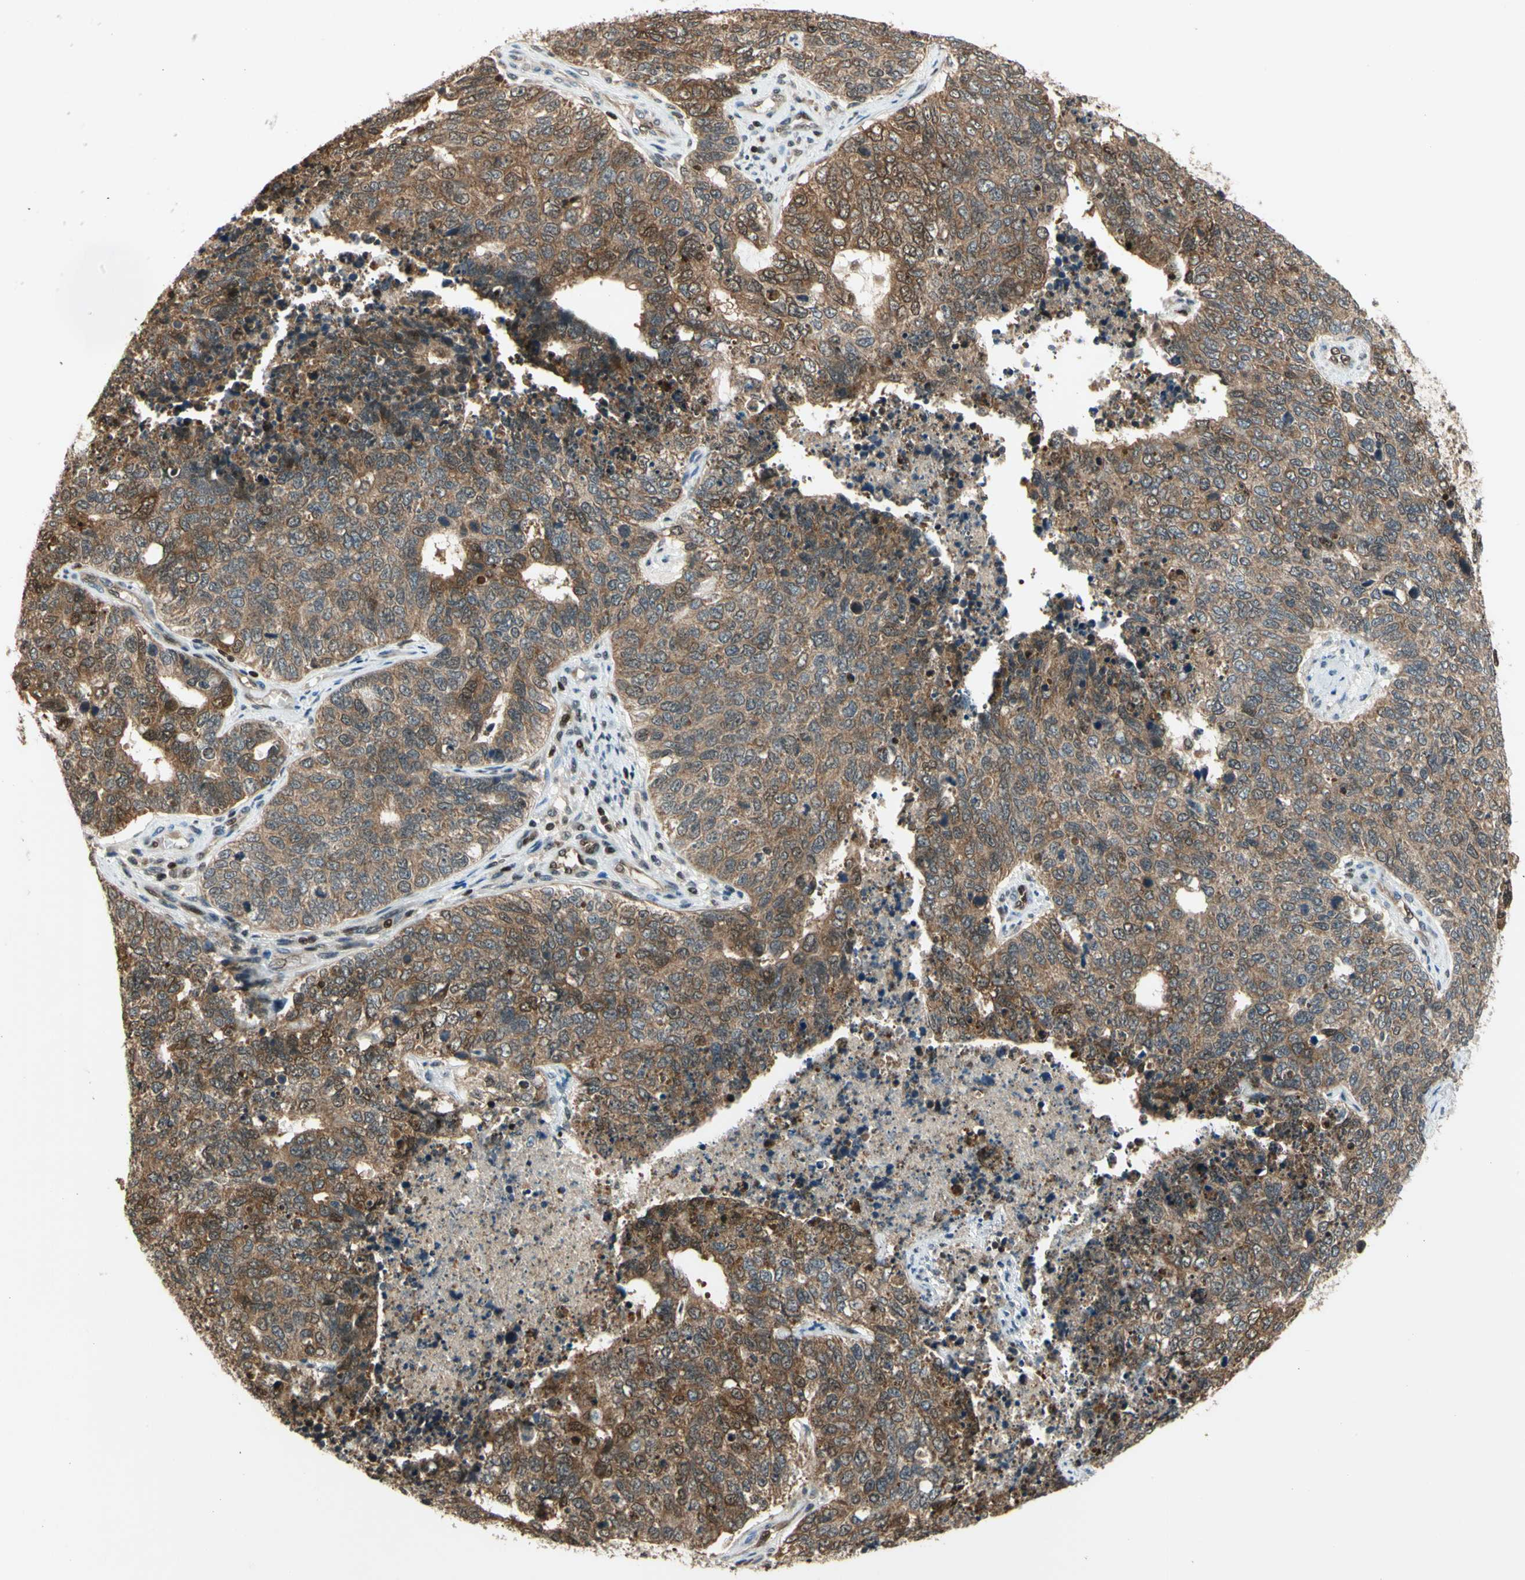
{"staining": {"intensity": "moderate", "quantity": ">75%", "location": "cytoplasmic/membranous"}, "tissue": "cervical cancer", "cell_type": "Tumor cells", "image_type": "cancer", "snomed": [{"axis": "morphology", "description": "Squamous cell carcinoma, NOS"}, {"axis": "topography", "description": "Cervix"}], "caption": "Immunohistochemical staining of cervical cancer (squamous cell carcinoma) shows medium levels of moderate cytoplasmic/membranous staining in about >75% of tumor cells. (DAB IHC with brightfield microscopy, high magnification).", "gene": "GSR", "patient": {"sex": "female", "age": 63}}